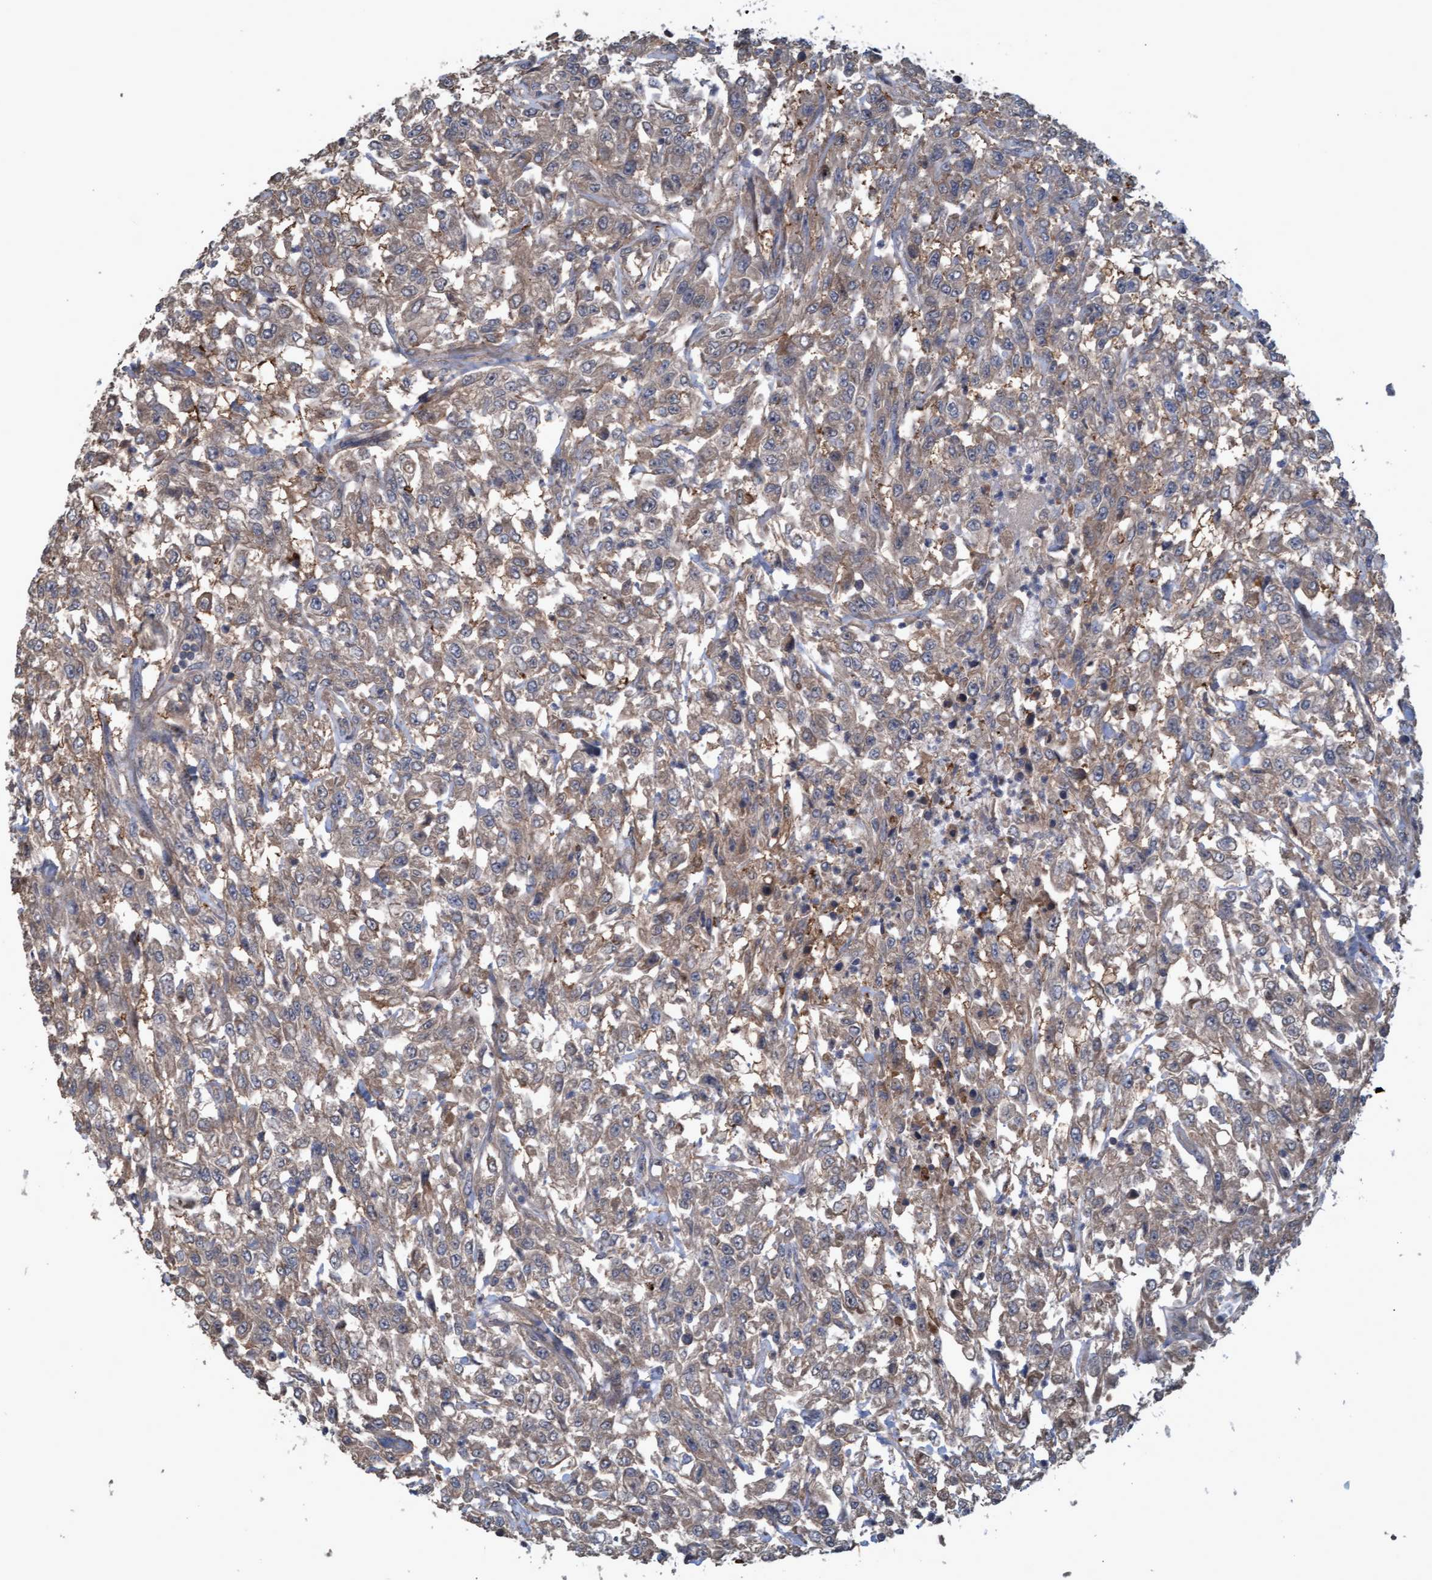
{"staining": {"intensity": "moderate", "quantity": ">75%", "location": "cytoplasmic/membranous"}, "tissue": "urothelial cancer", "cell_type": "Tumor cells", "image_type": "cancer", "snomed": [{"axis": "morphology", "description": "Urothelial carcinoma, High grade"}, {"axis": "topography", "description": "Urinary bladder"}], "caption": "Urothelial cancer tissue shows moderate cytoplasmic/membranous staining in approximately >75% of tumor cells, visualized by immunohistochemistry.", "gene": "GGT6", "patient": {"sex": "male", "age": 46}}